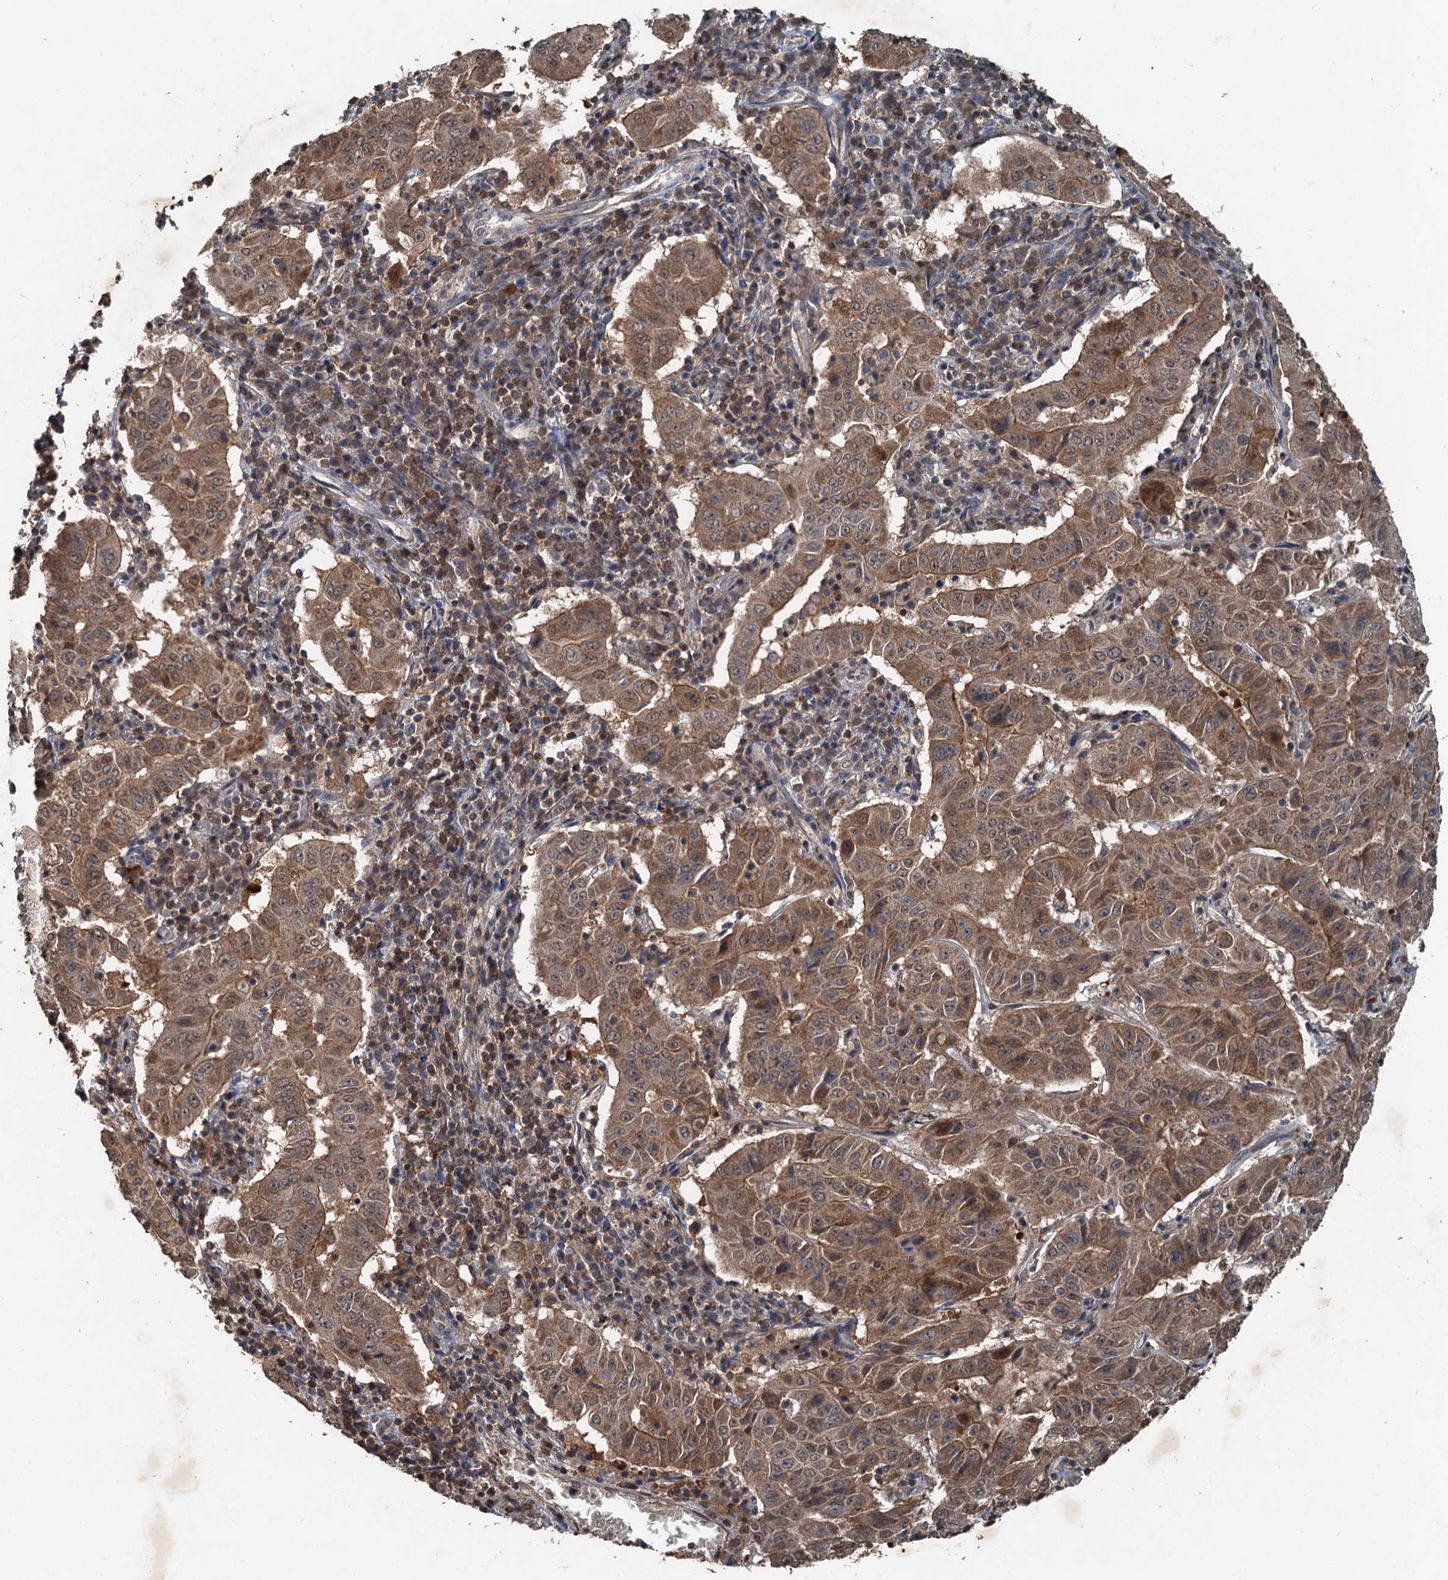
{"staining": {"intensity": "moderate", "quantity": ">75%", "location": "cytoplasmic/membranous"}, "tissue": "pancreatic cancer", "cell_type": "Tumor cells", "image_type": "cancer", "snomed": [{"axis": "morphology", "description": "Adenocarcinoma, NOS"}, {"axis": "topography", "description": "Pancreas"}], "caption": "Immunohistochemical staining of pancreatic cancer displays medium levels of moderate cytoplasmic/membranous staining in about >75% of tumor cells.", "gene": "TCTN1", "patient": {"sex": "male", "age": 63}}